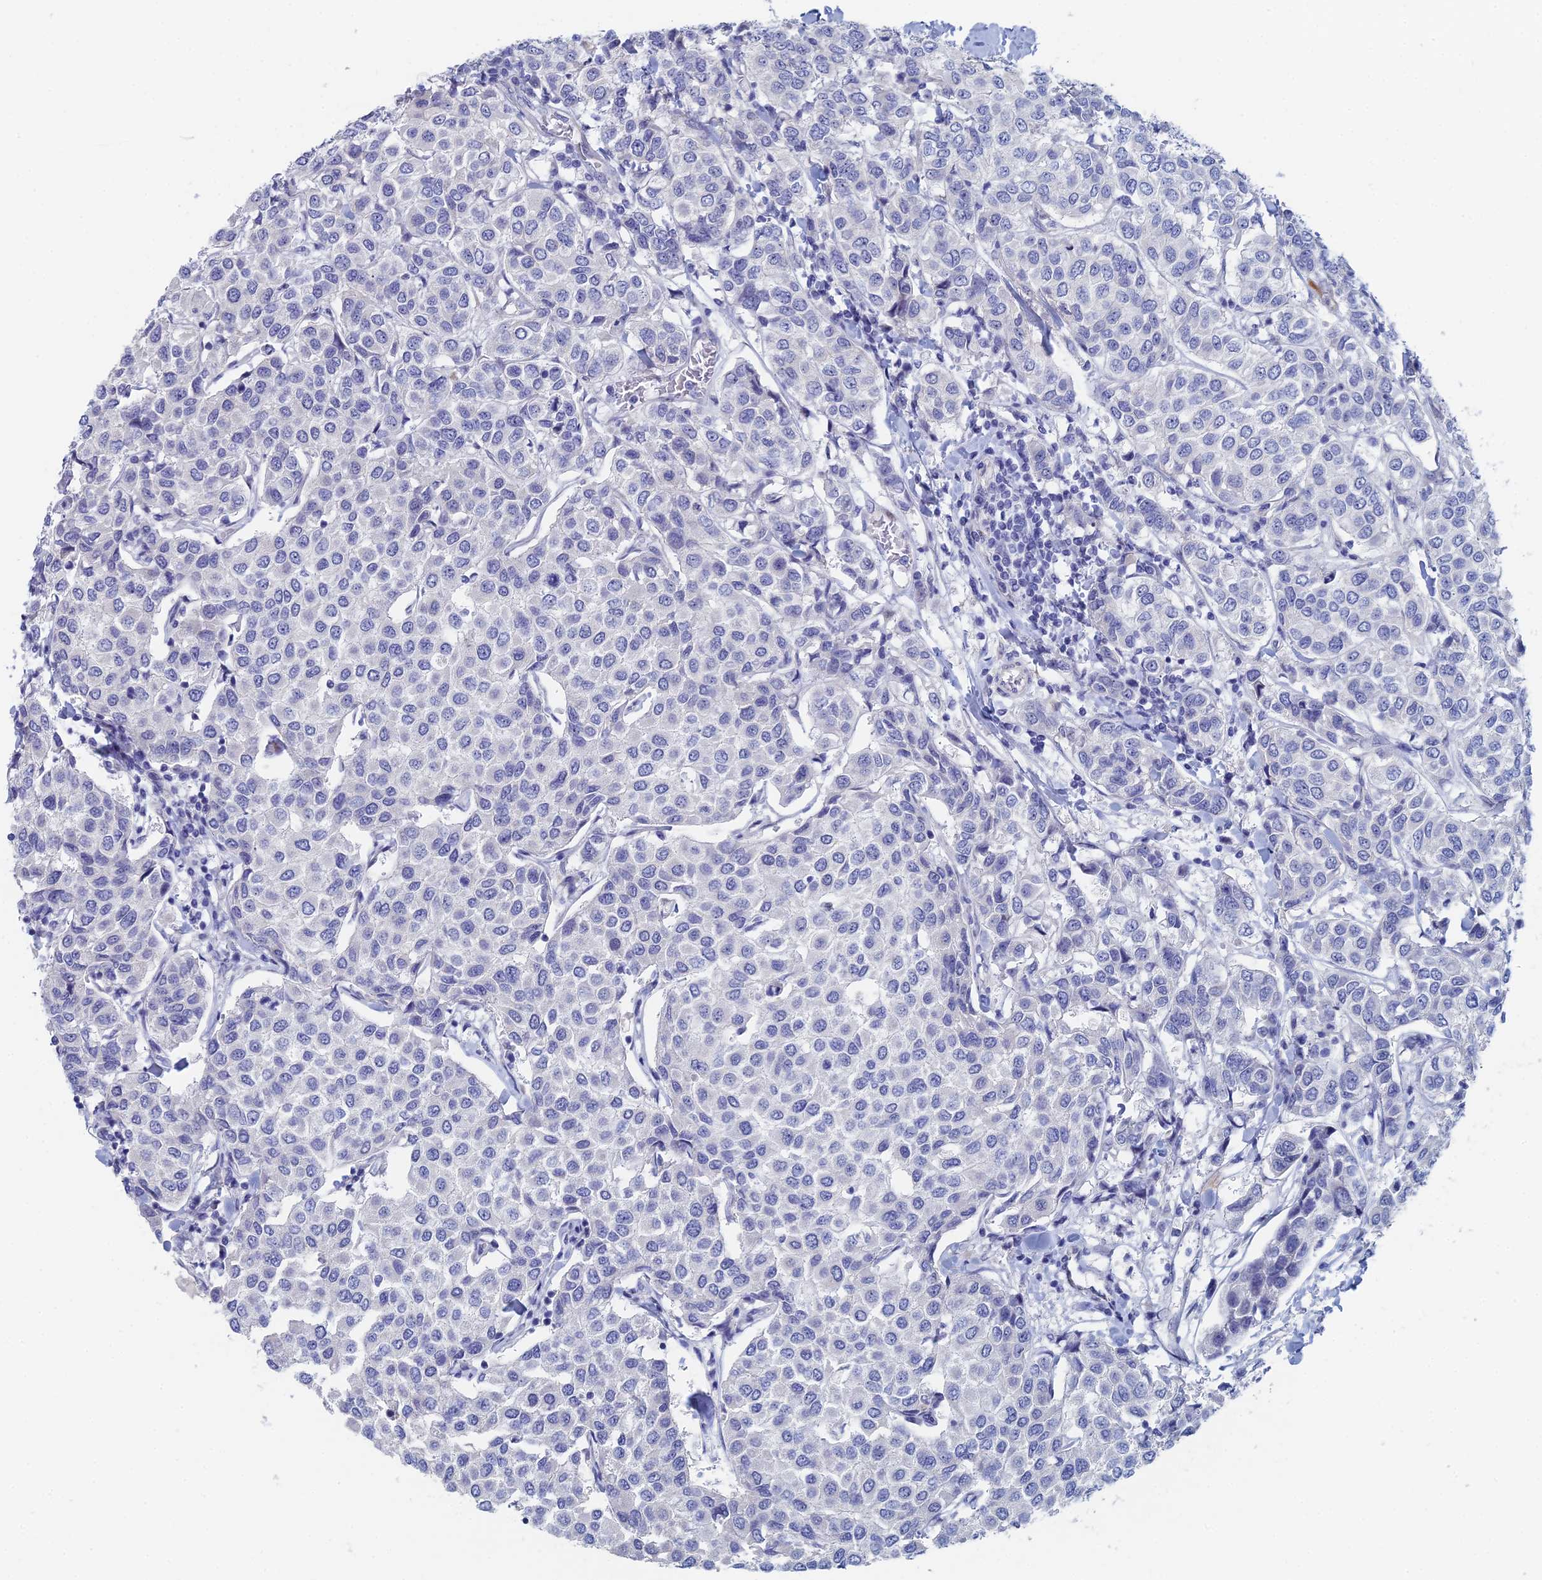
{"staining": {"intensity": "negative", "quantity": "none", "location": "none"}, "tissue": "breast cancer", "cell_type": "Tumor cells", "image_type": "cancer", "snomed": [{"axis": "morphology", "description": "Duct carcinoma"}, {"axis": "topography", "description": "Breast"}], "caption": "Immunohistochemistry micrograph of neoplastic tissue: intraductal carcinoma (breast) stained with DAB (3,3'-diaminobenzidine) displays no significant protein expression in tumor cells.", "gene": "DRGX", "patient": {"sex": "female", "age": 55}}